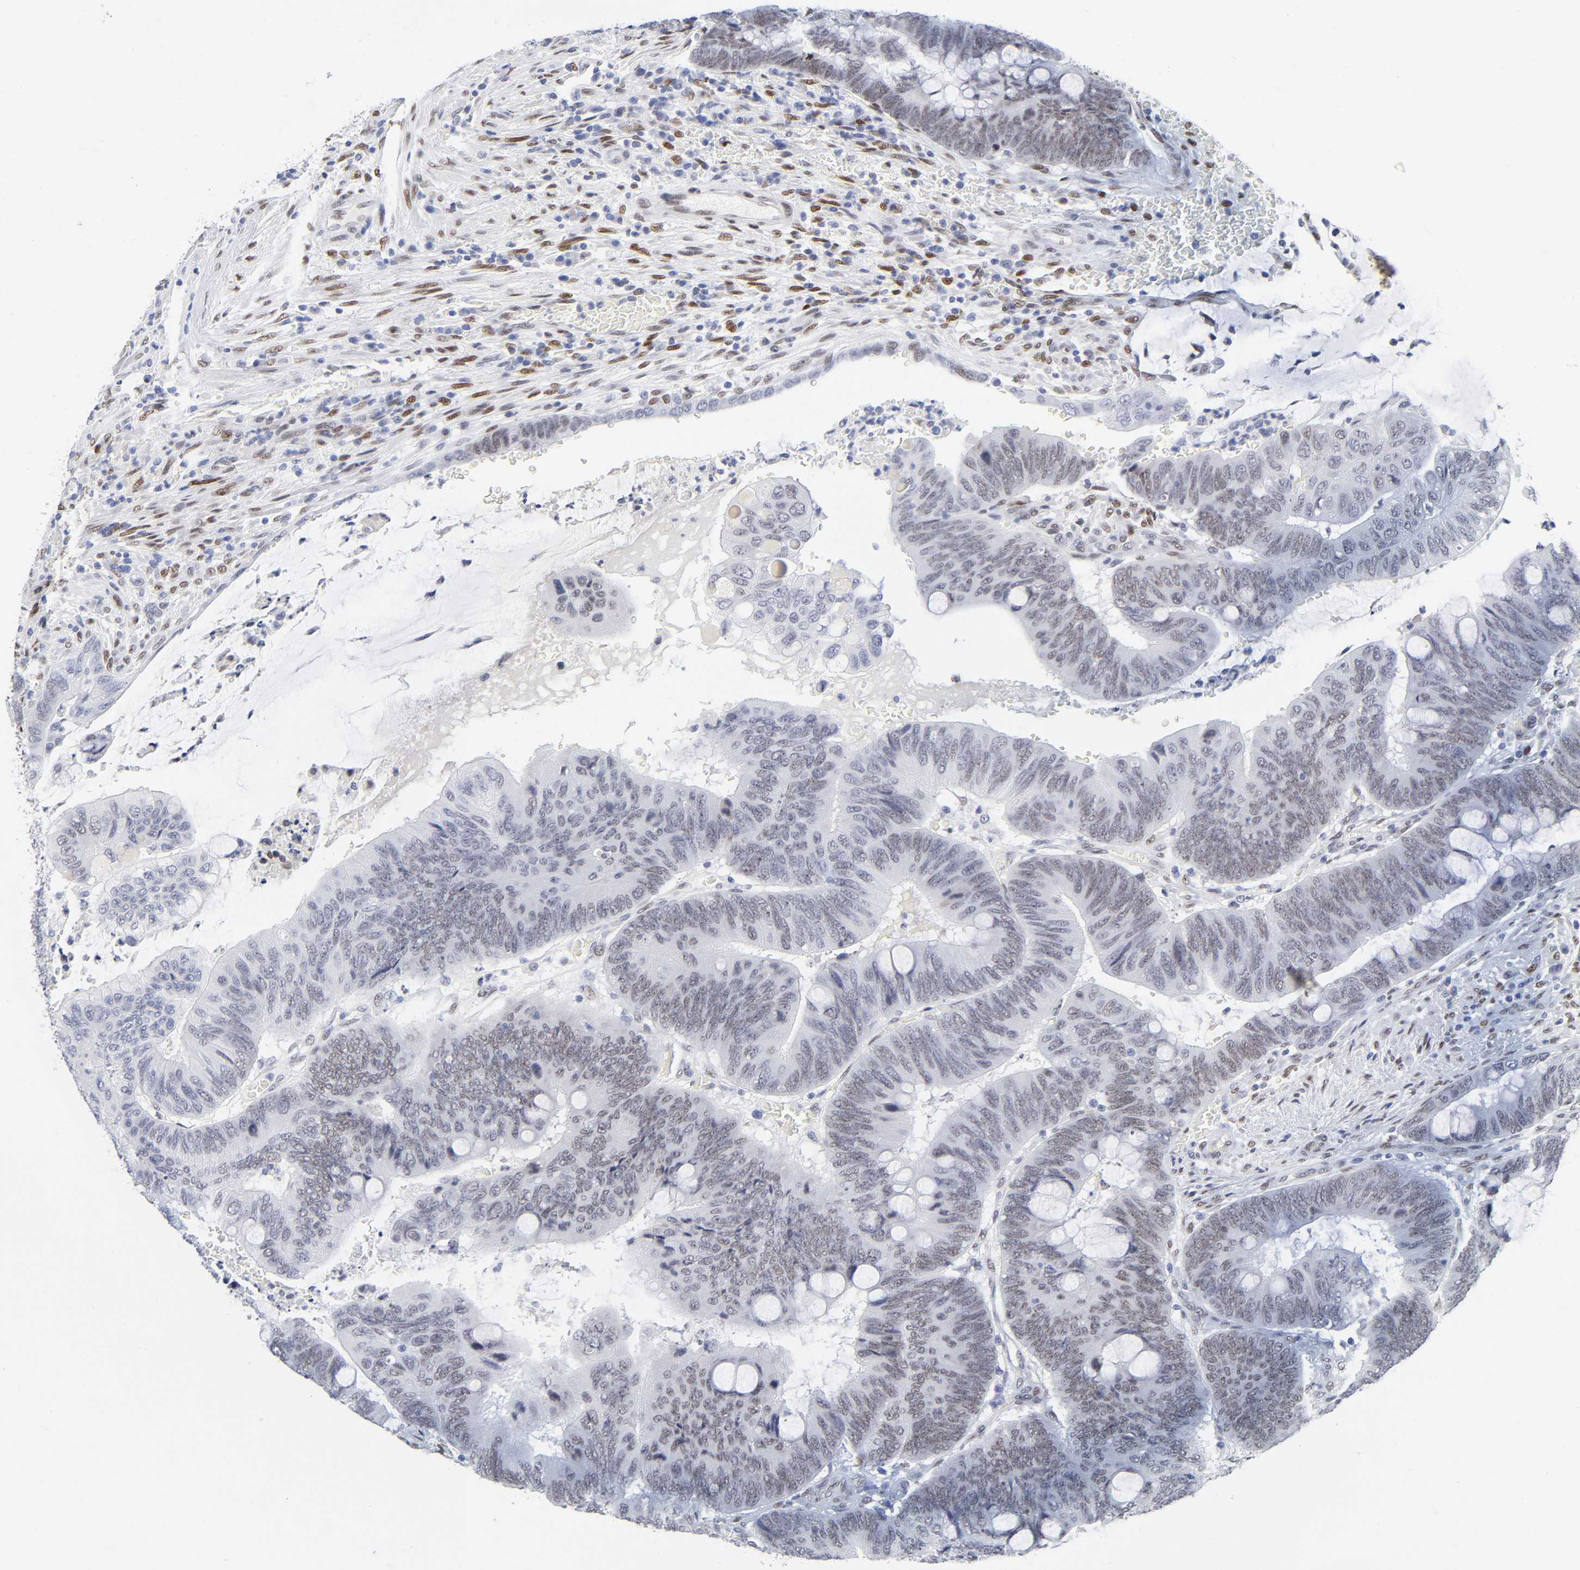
{"staining": {"intensity": "weak", "quantity": ">75%", "location": "nuclear"}, "tissue": "colorectal cancer", "cell_type": "Tumor cells", "image_type": "cancer", "snomed": [{"axis": "morphology", "description": "Normal tissue, NOS"}, {"axis": "morphology", "description": "Adenocarcinoma, NOS"}, {"axis": "topography", "description": "Rectum"}], "caption": "This image reveals colorectal cancer stained with IHC to label a protein in brown. The nuclear of tumor cells show weak positivity for the protein. Nuclei are counter-stained blue.", "gene": "NFIC", "patient": {"sex": "male", "age": 92}}